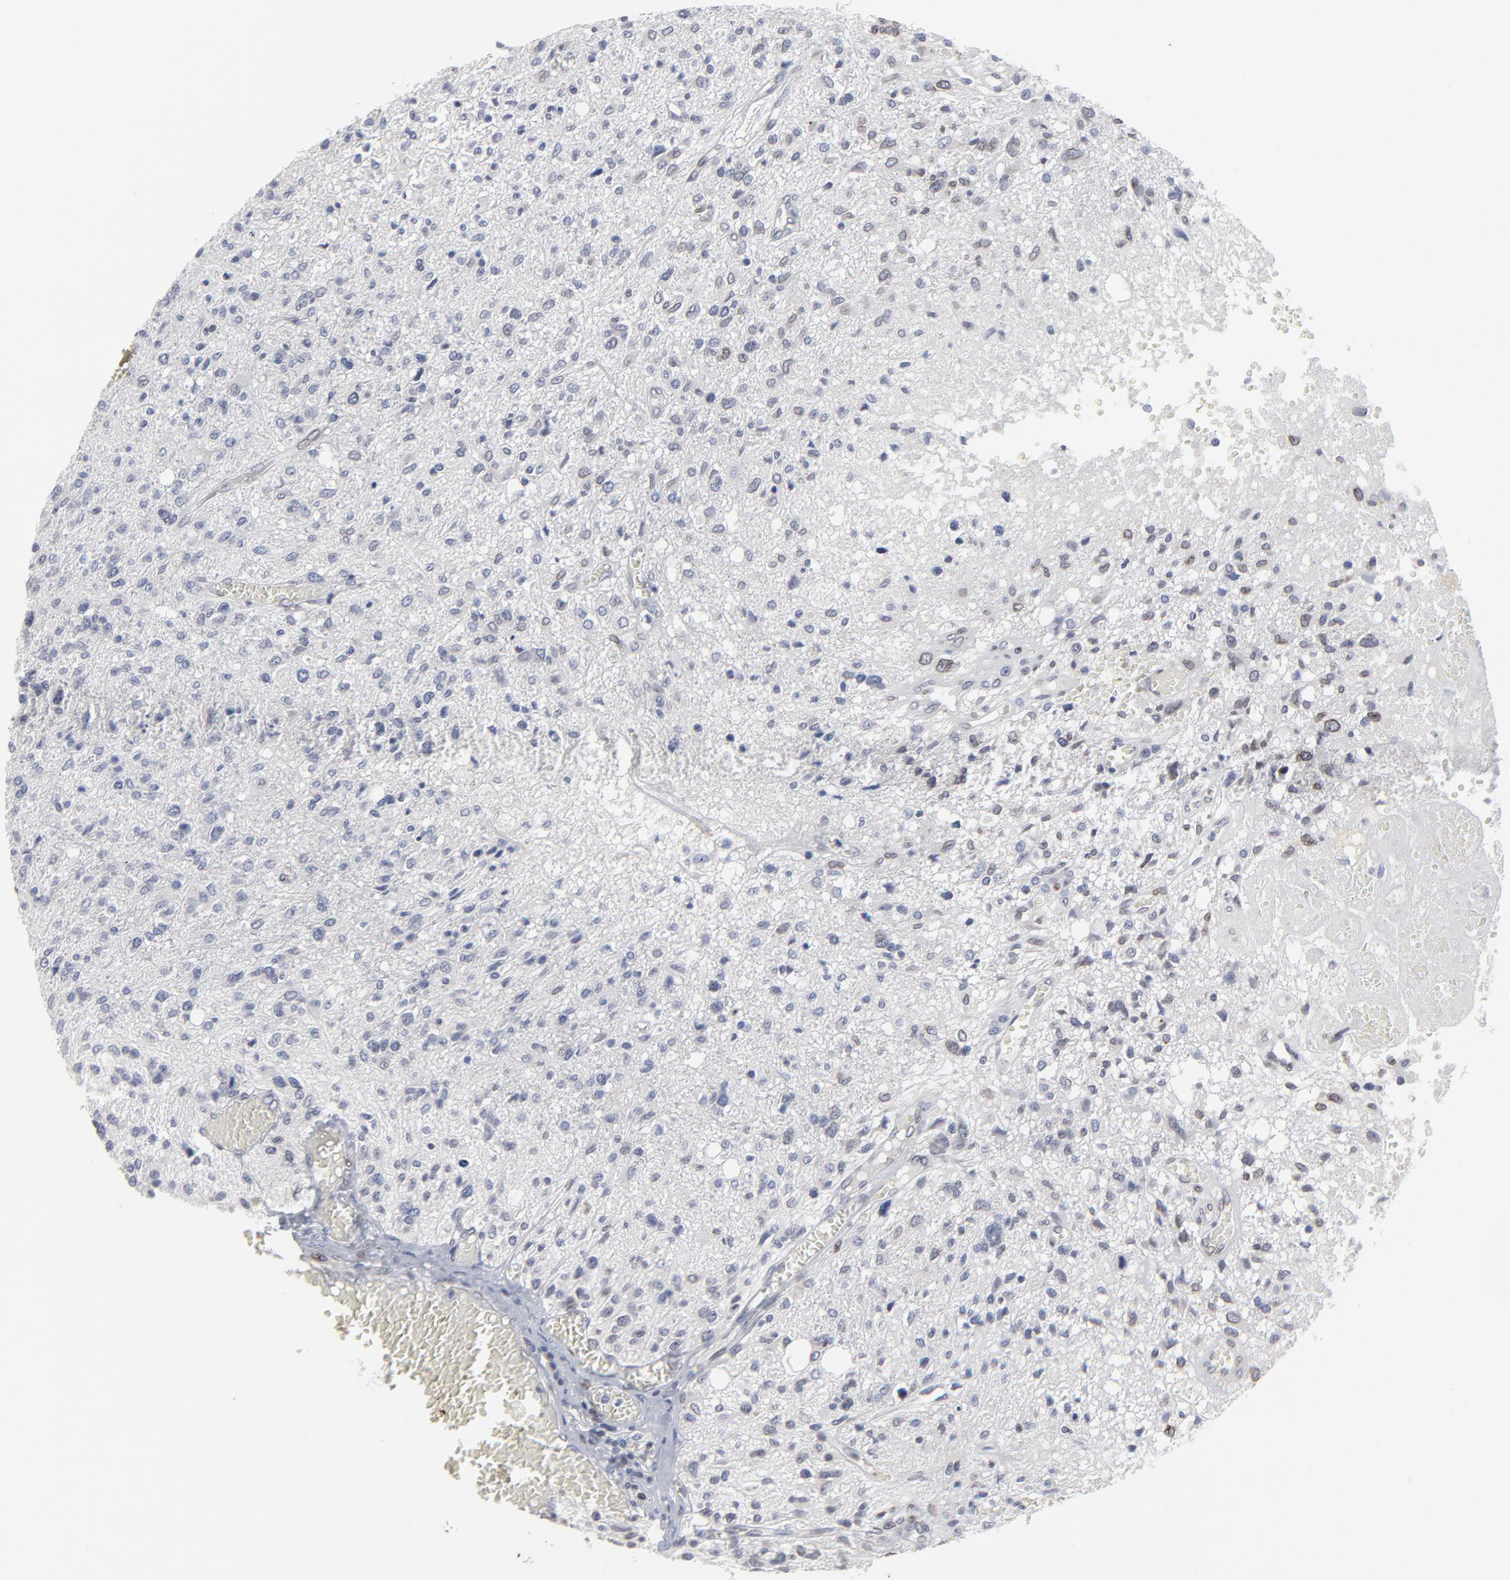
{"staining": {"intensity": "weak", "quantity": "<25%", "location": "cytoplasmic/membranous,nuclear"}, "tissue": "glioma", "cell_type": "Tumor cells", "image_type": "cancer", "snomed": [{"axis": "morphology", "description": "Glioma, malignant, High grade"}, {"axis": "topography", "description": "Cerebral cortex"}], "caption": "Malignant high-grade glioma stained for a protein using immunohistochemistry (IHC) demonstrates no expression tumor cells.", "gene": "SYNE2", "patient": {"sex": "male", "age": 76}}